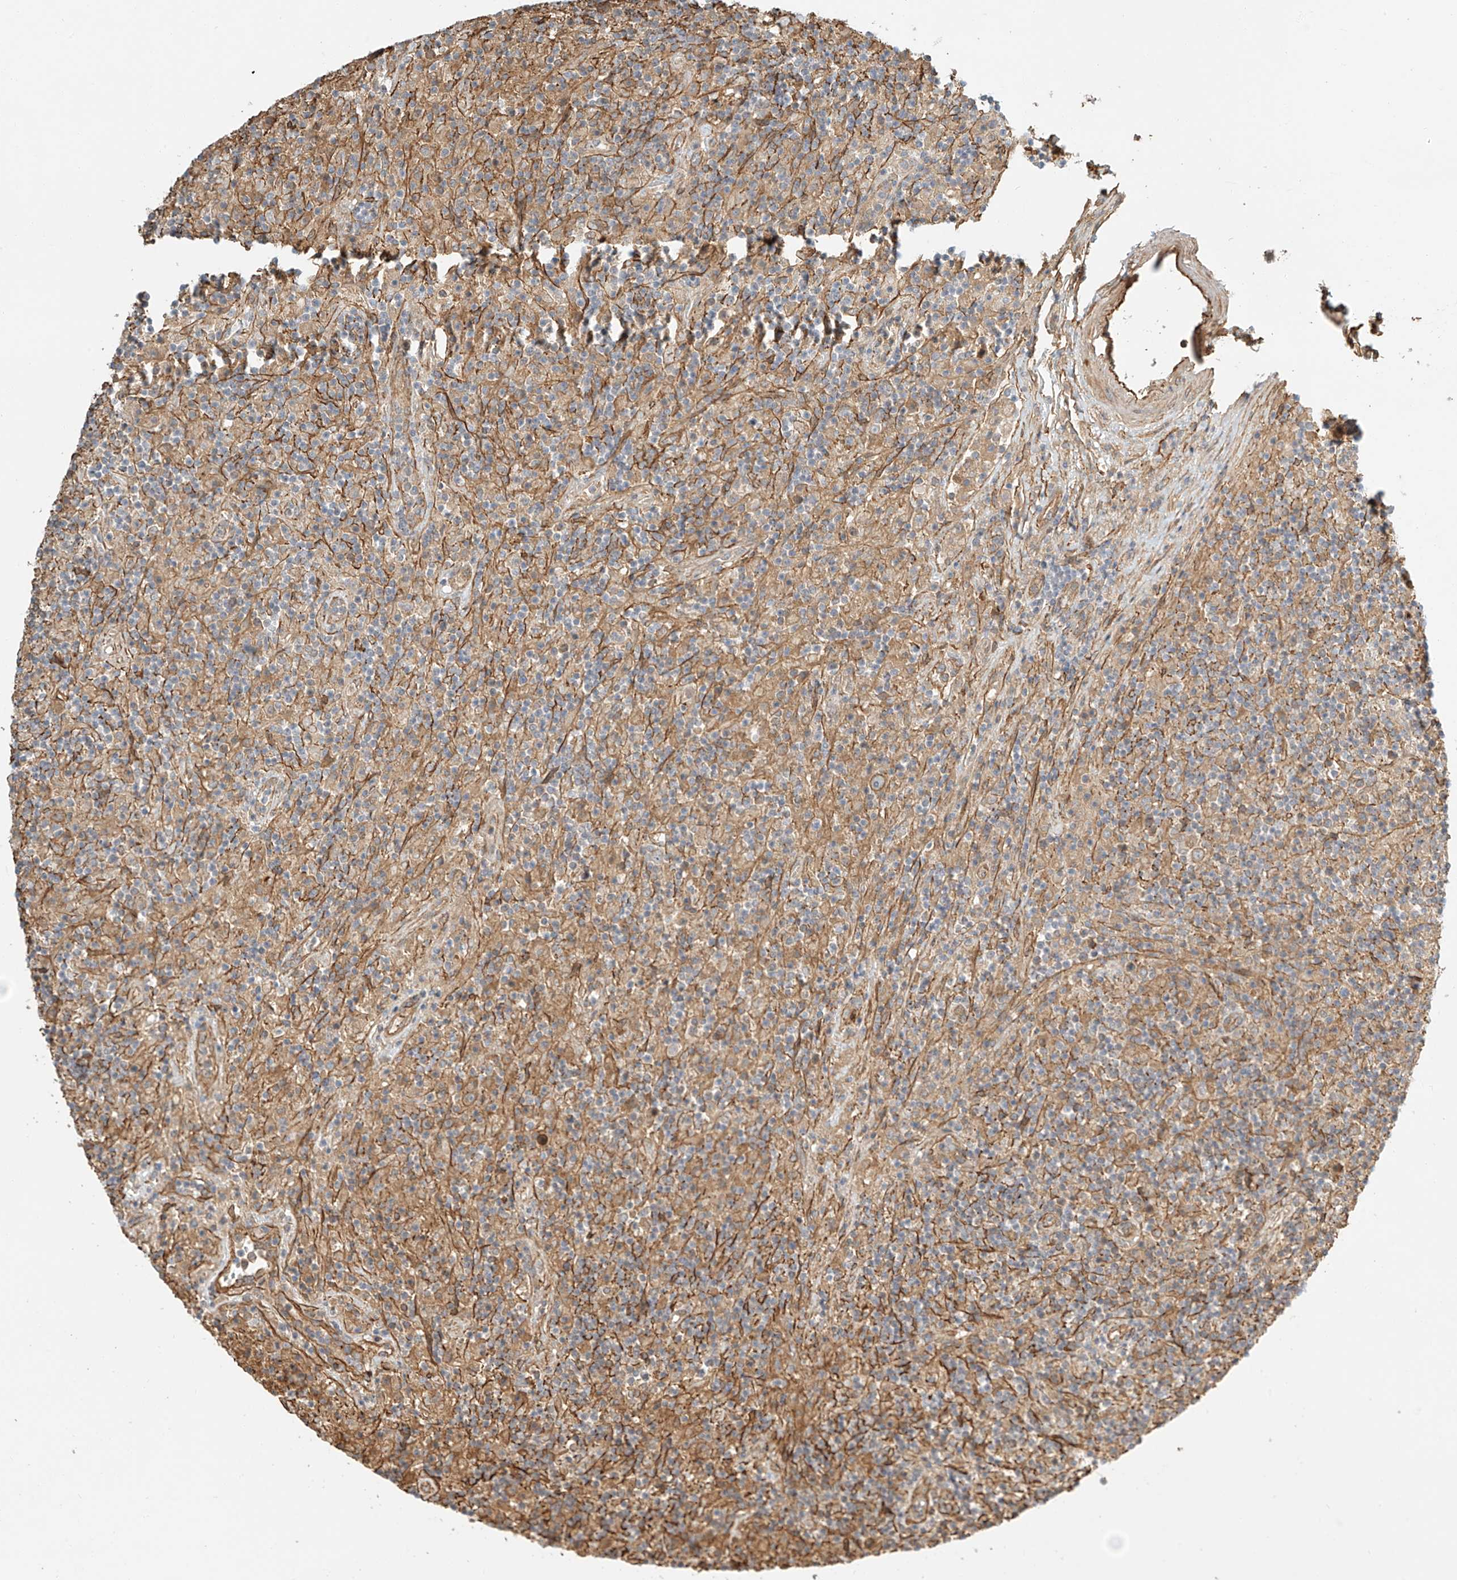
{"staining": {"intensity": "moderate", "quantity": ">75%", "location": "cytoplasmic/membranous"}, "tissue": "lymphoma", "cell_type": "Tumor cells", "image_type": "cancer", "snomed": [{"axis": "morphology", "description": "Hodgkin's disease, NOS"}, {"axis": "topography", "description": "Lymph node"}], "caption": "The immunohistochemical stain highlights moderate cytoplasmic/membranous staining in tumor cells of Hodgkin's disease tissue.", "gene": "CSMD3", "patient": {"sex": "male", "age": 70}}